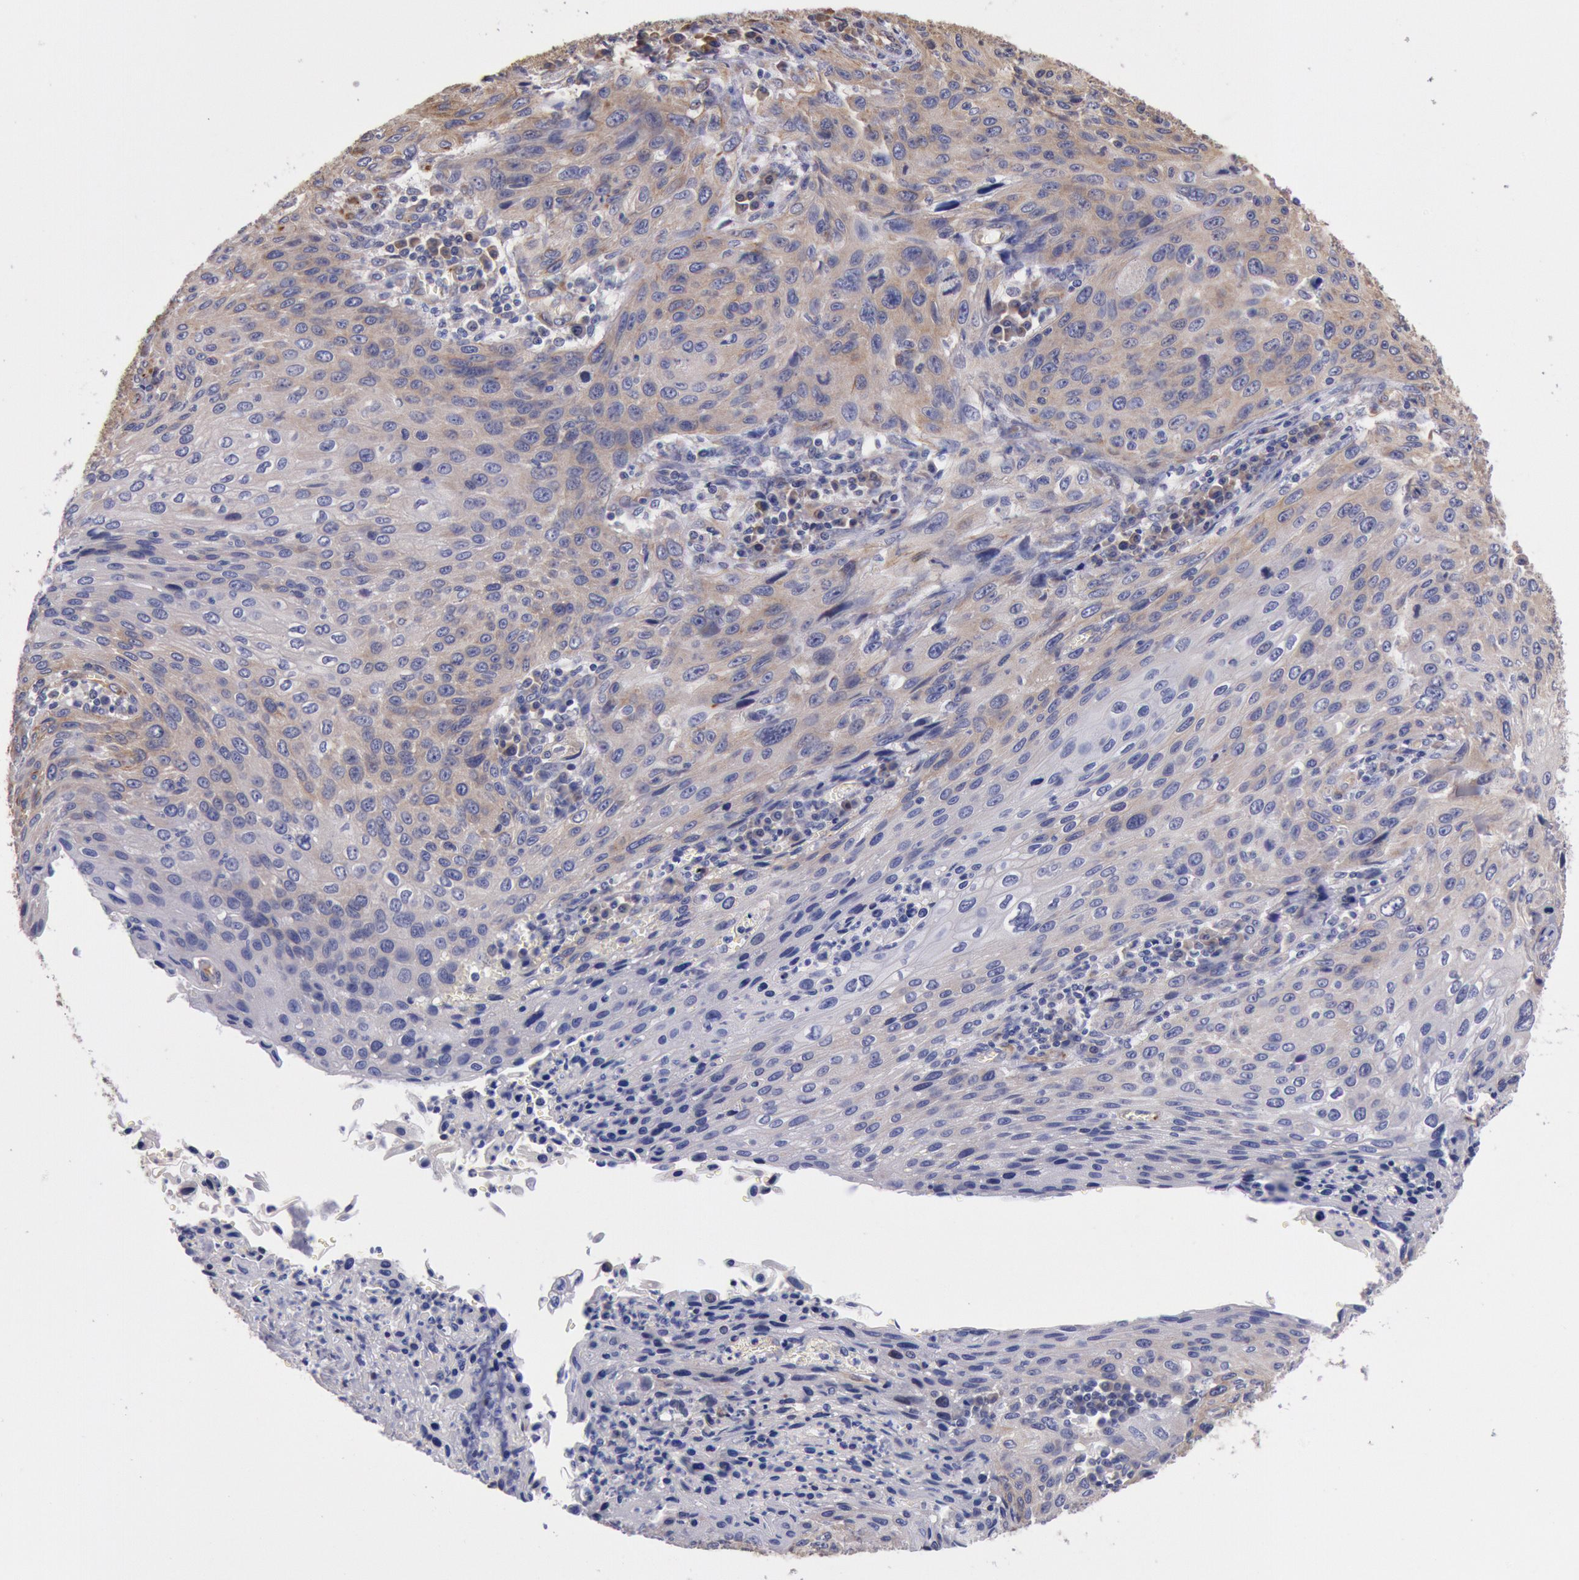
{"staining": {"intensity": "weak", "quantity": ">75%", "location": "cytoplasmic/membranous"}, "tissue": "cervical cancer", "cell_type": "Tumor cells", "image_type": "cancer", "snomed": [{"axis": "morphology", "description": "Squamous cell carcinoma, NOS"}, {"axis": "topography", "description": "Cervix"}], "caption": "The image reveals staining of cervical squamous cell carcinoma, revealing weak cytoplasmic/membranous protein positivity (brown color) within tumor cells. Ihc stains the protein in brown and the nuclei are stained blue.", "gene": "DRG1", "patient": {"sex": "female", "age": 32}}